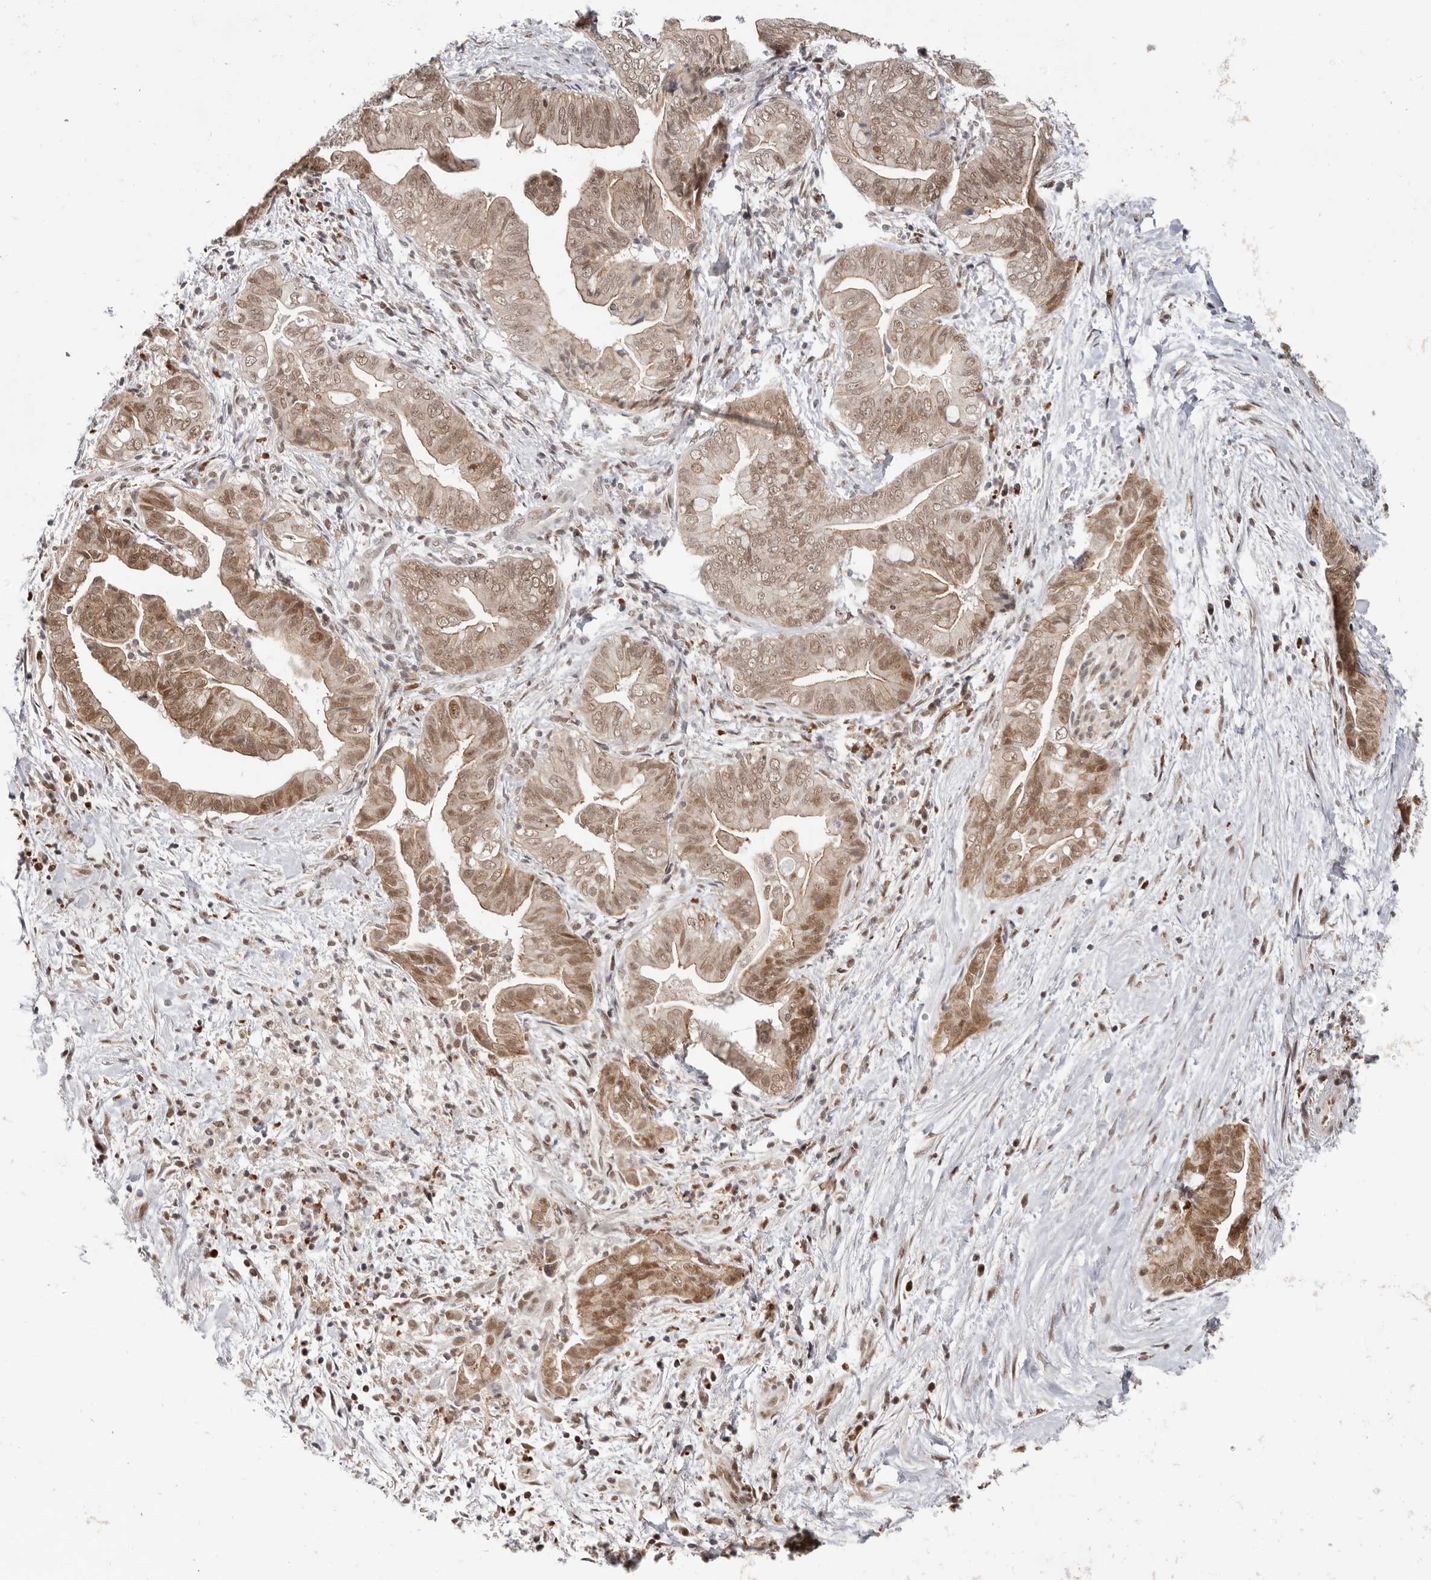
{"staining": {"intensity": "moderate", "quantity": ">75%", "location": "cytoplasmic/membranous,nuclear"}, "tissue": "pancreatic cancer", "cell_type": "Tumor cells", "image_type": "cancer", "snomed": [{"axis": "morphology", "description": "Adenocarcinoma, NOS"}, {"axis": "topography", "description": "Pancreas"}], "caption": "An immunohistochemistry photomicrograph of tumor tissue is shown. Protein staining in brown highlights moderate cytoplasmic/membranous and nuclear positivity in pancreatic cancer within tumor cells. The staining is performed using DAB (3,3'-diaminobenzidine) brown chromogen to label protein expression. The nuclei are counter-stained blue using hematoxylin.", "gene": "NCOA3", "patient": {"sex": "male", "age": 75}}